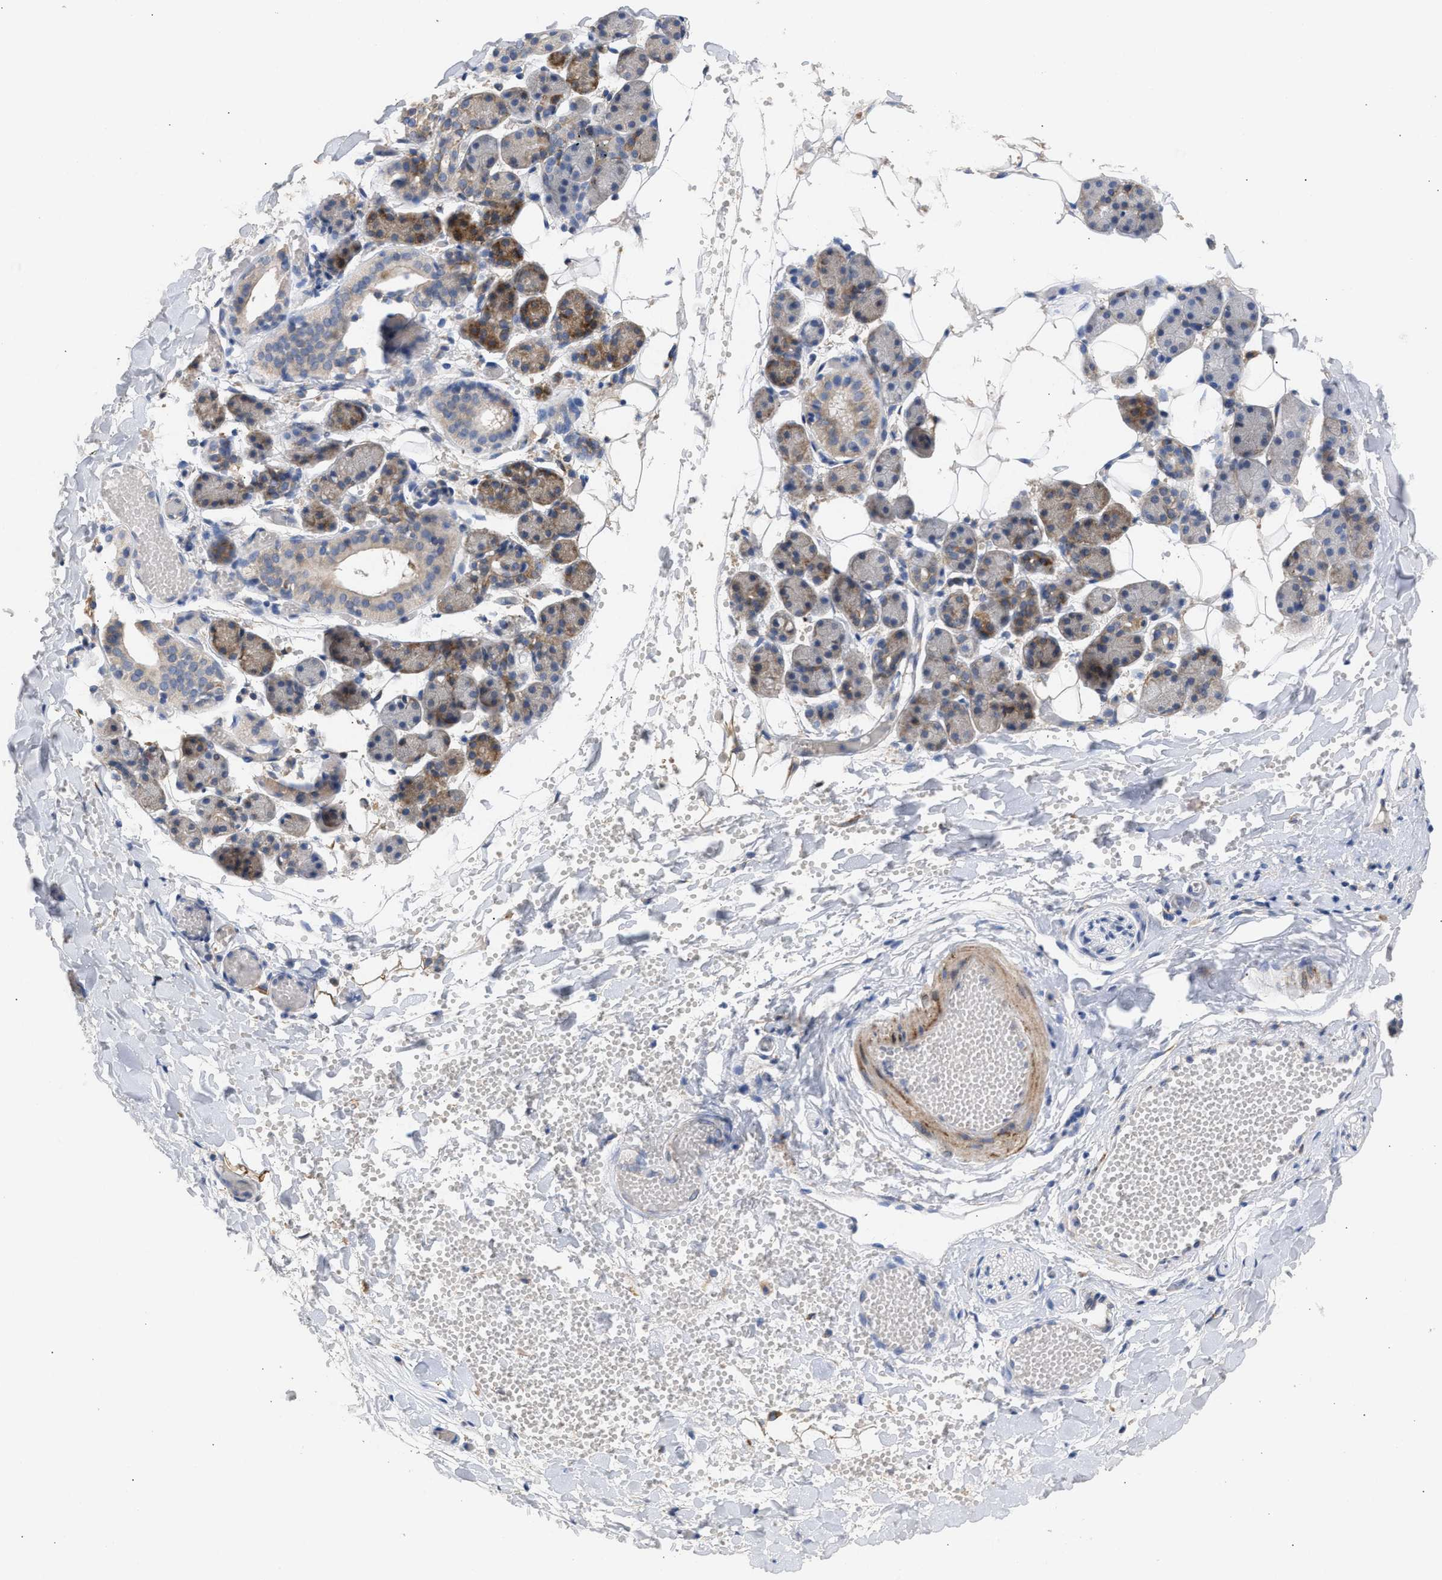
{"staining": {"intensity": "moderate", "quantity": "25%-75%", "location": "cytoplasmic/membranous"}, "tissue": "salivary gland", "cell_type": "Glandular cells", "image_type": "normal", "snomed": [{"axis": "morphology", "description": "Normal tissue, NOS"}, {"axis": "topography", "description": "Salivary gland"}], "caption": "This is a photomicrograph of immunohistochemistry (IHC) staining of benign salivary gland, which shows moderate staining in the cytoplasmic/membranous of glandular cells.", "gene": "SELENOM", "patient": {"sex": "female", "age": 33}}